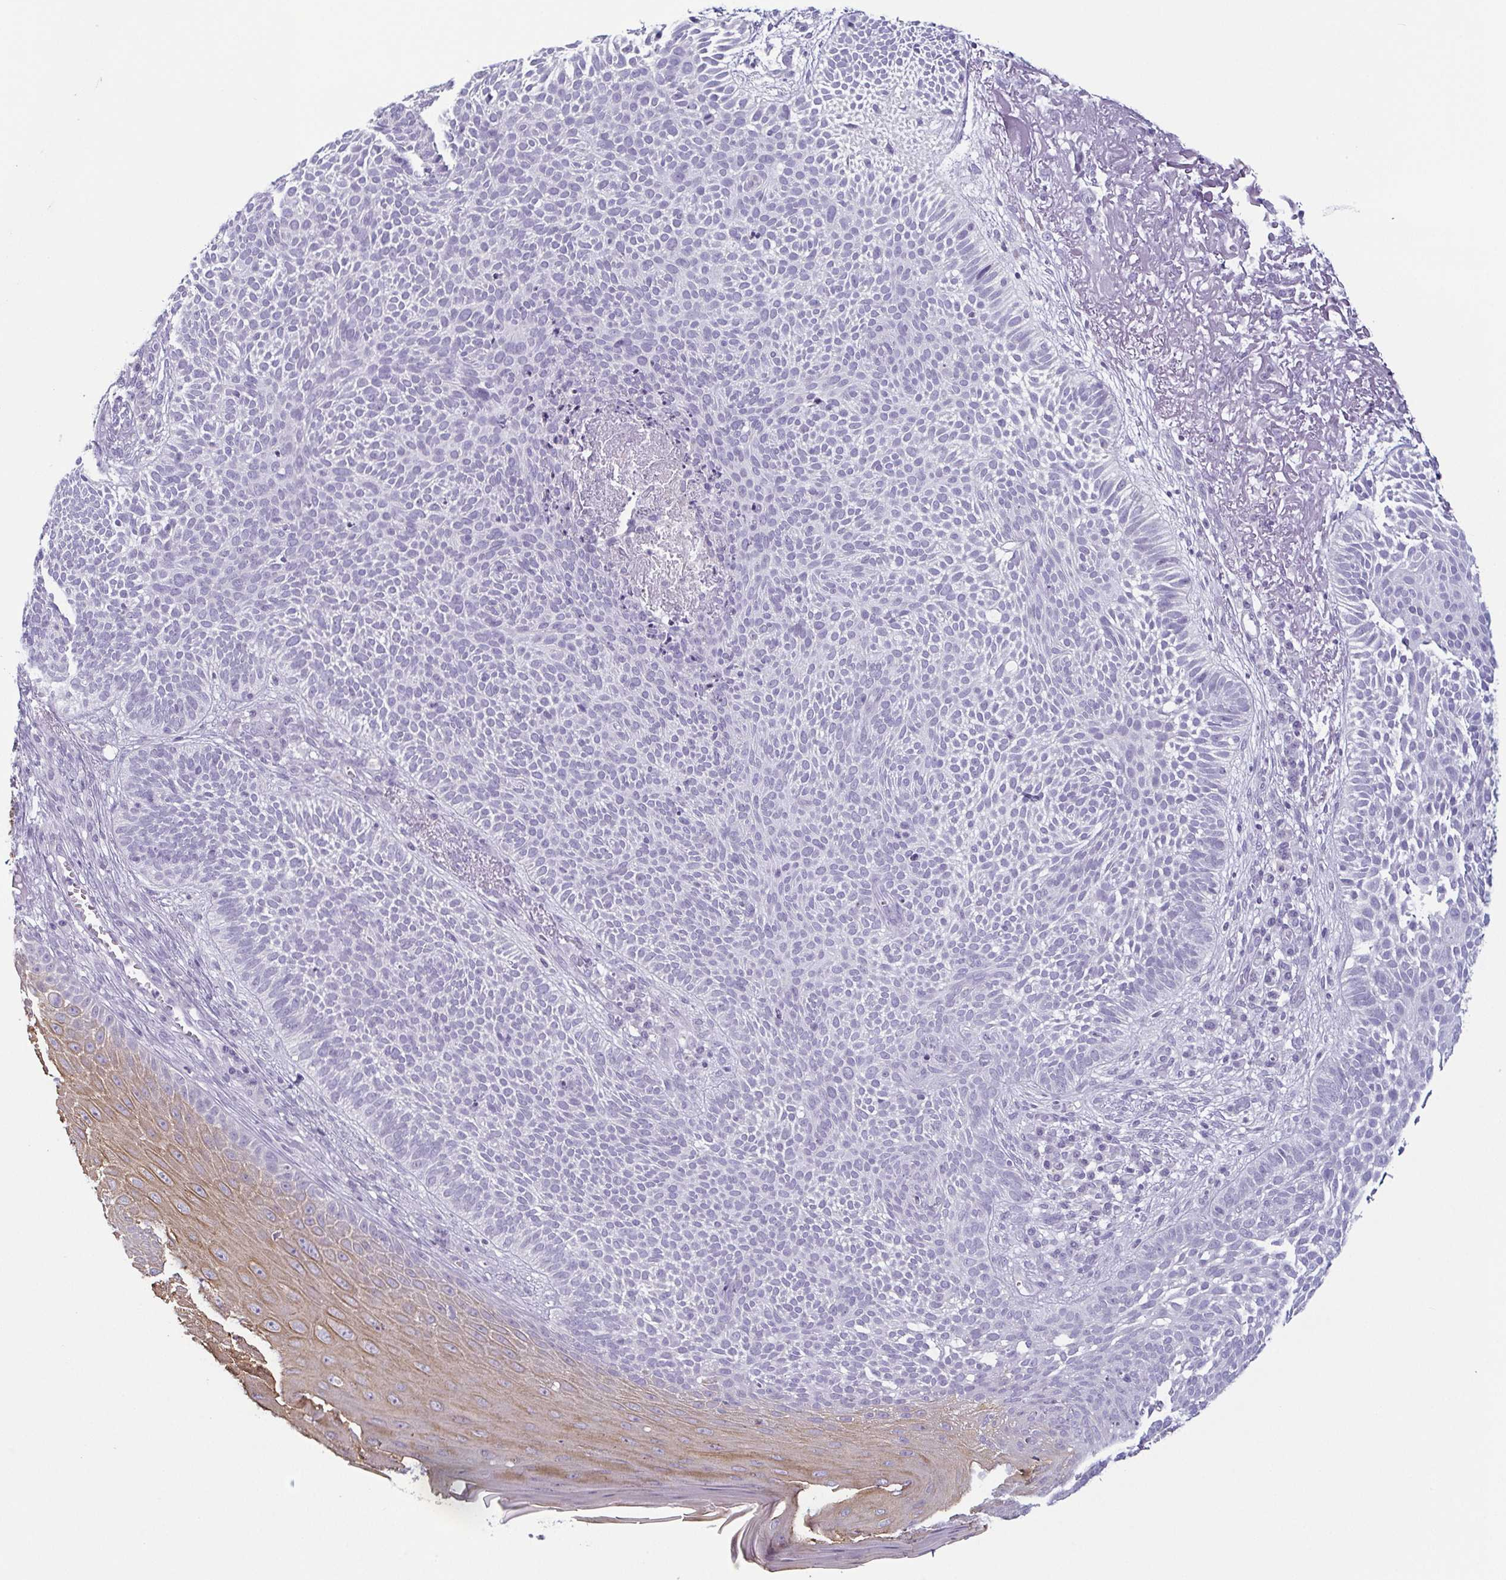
{"staining": {"intensity": "negative", "quantity": "none", "location": "none"}, "tissue": "skin cancer", "cell_type": "Tumor cells", "image_type": "cancer", "snomed": [{"axis": "morphology", "description": "Basal cell carcinoma"}, {"axis": "topography", "description": "Skin"}, {"axis": "topography", "description": "Skin of face"}], "caption": "A histopathology image of human basal cell carcinoma (skin) is negative for staining in tumor cells.", "gene": "KRT78", "patient": {"sex": "female", "age": 82}}